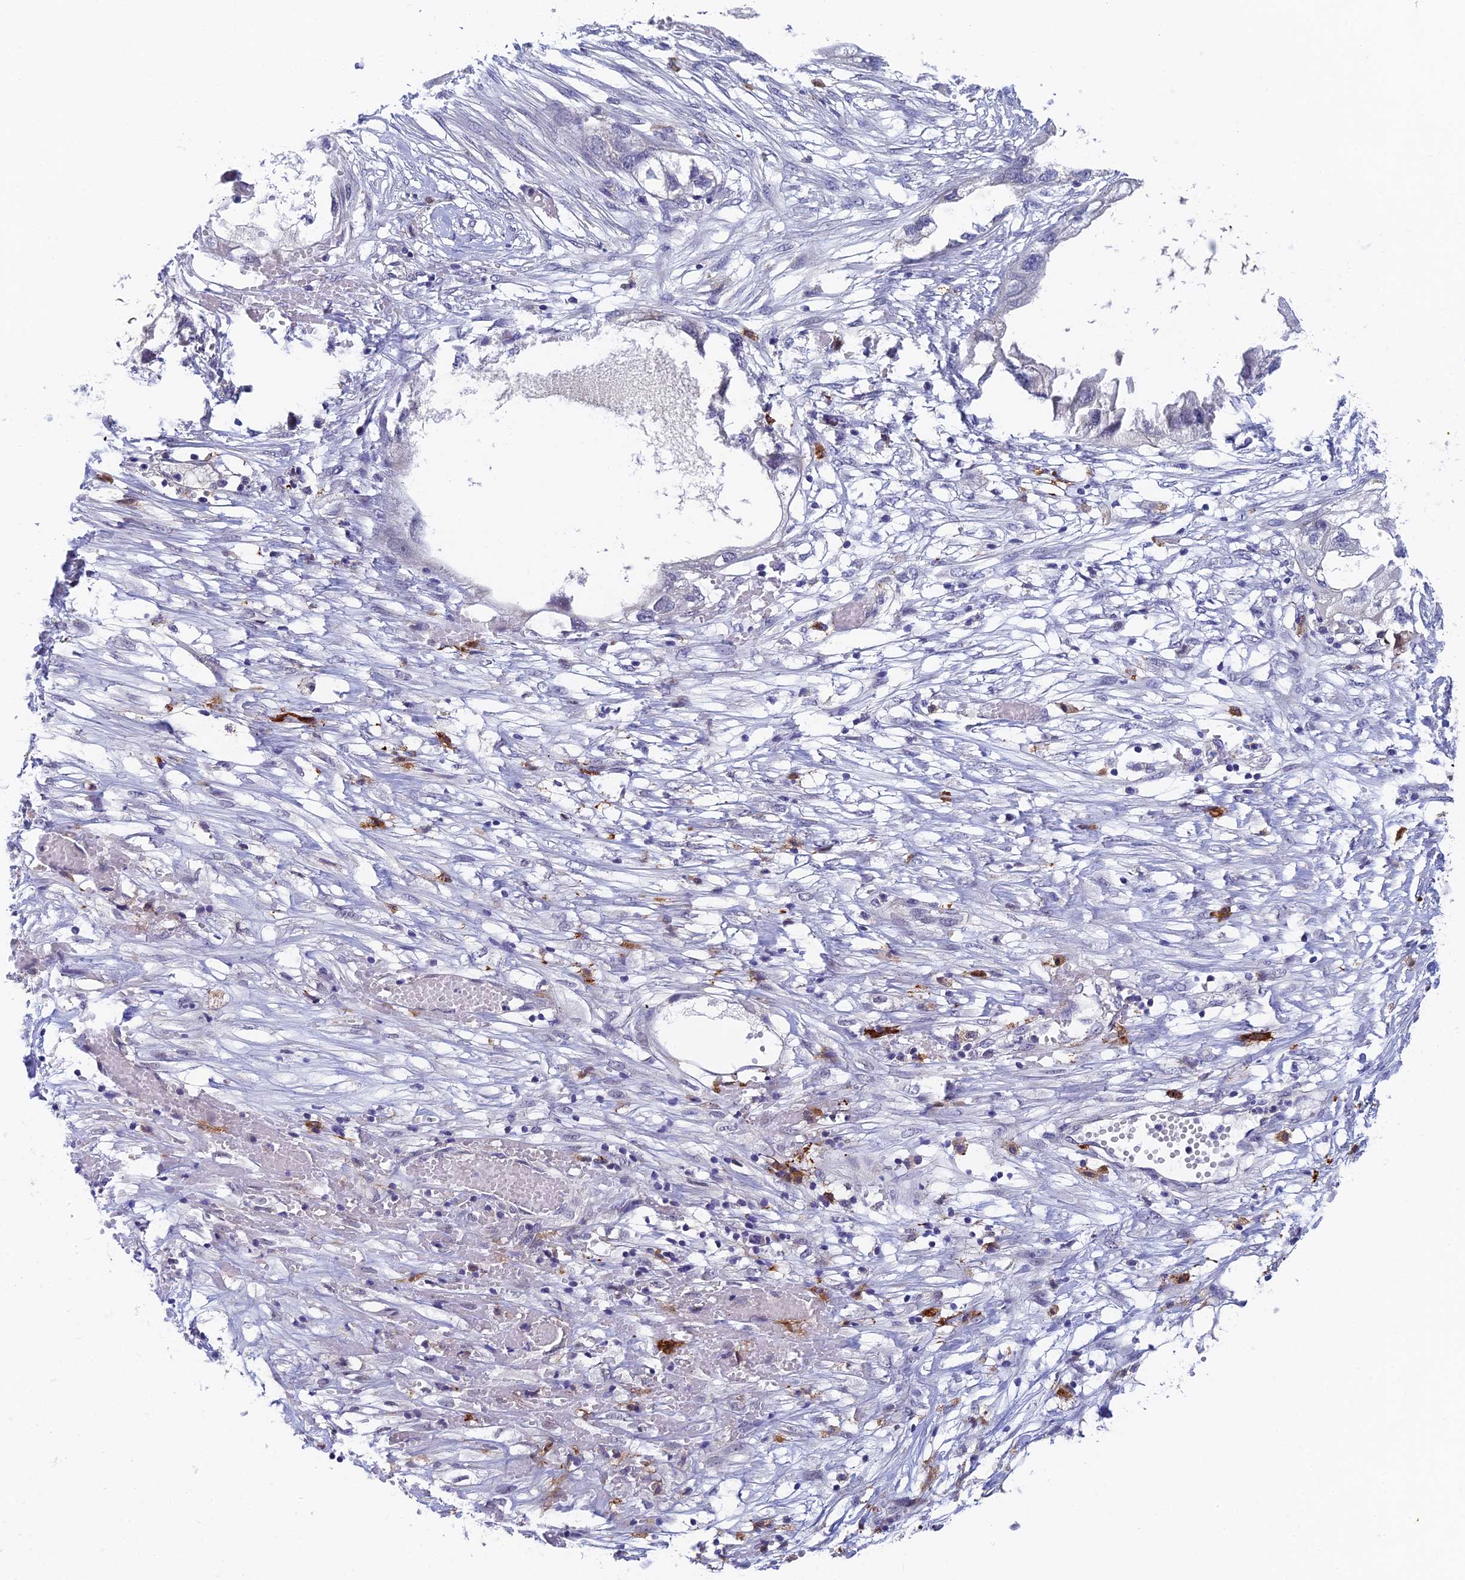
{"staining": {"intensity": "negative", "quantity": "none", "location": "none"}, "tissue": "endometrial cancer", "cell_type": "Tumor cells", "image_type": "cancer", "snomed": [{"axis": "morphology", "description": "Adenocarcinoma, NOS"}, {"axis": "morphology", "description": "Adenocarcinoma, metastatic, NOS"}, {"axis": "topography", "description": "Adipose tissue"}, {"axis": "topography", "description": "Endometrium"}], "caption": "High power microscopy image of an IHC image of endometrial cancer (adenocarcinoma), revealing no significant staining in tumor cells.", "gene": "NSMCE1", "patient": {"sex": "female", "age": 67}}